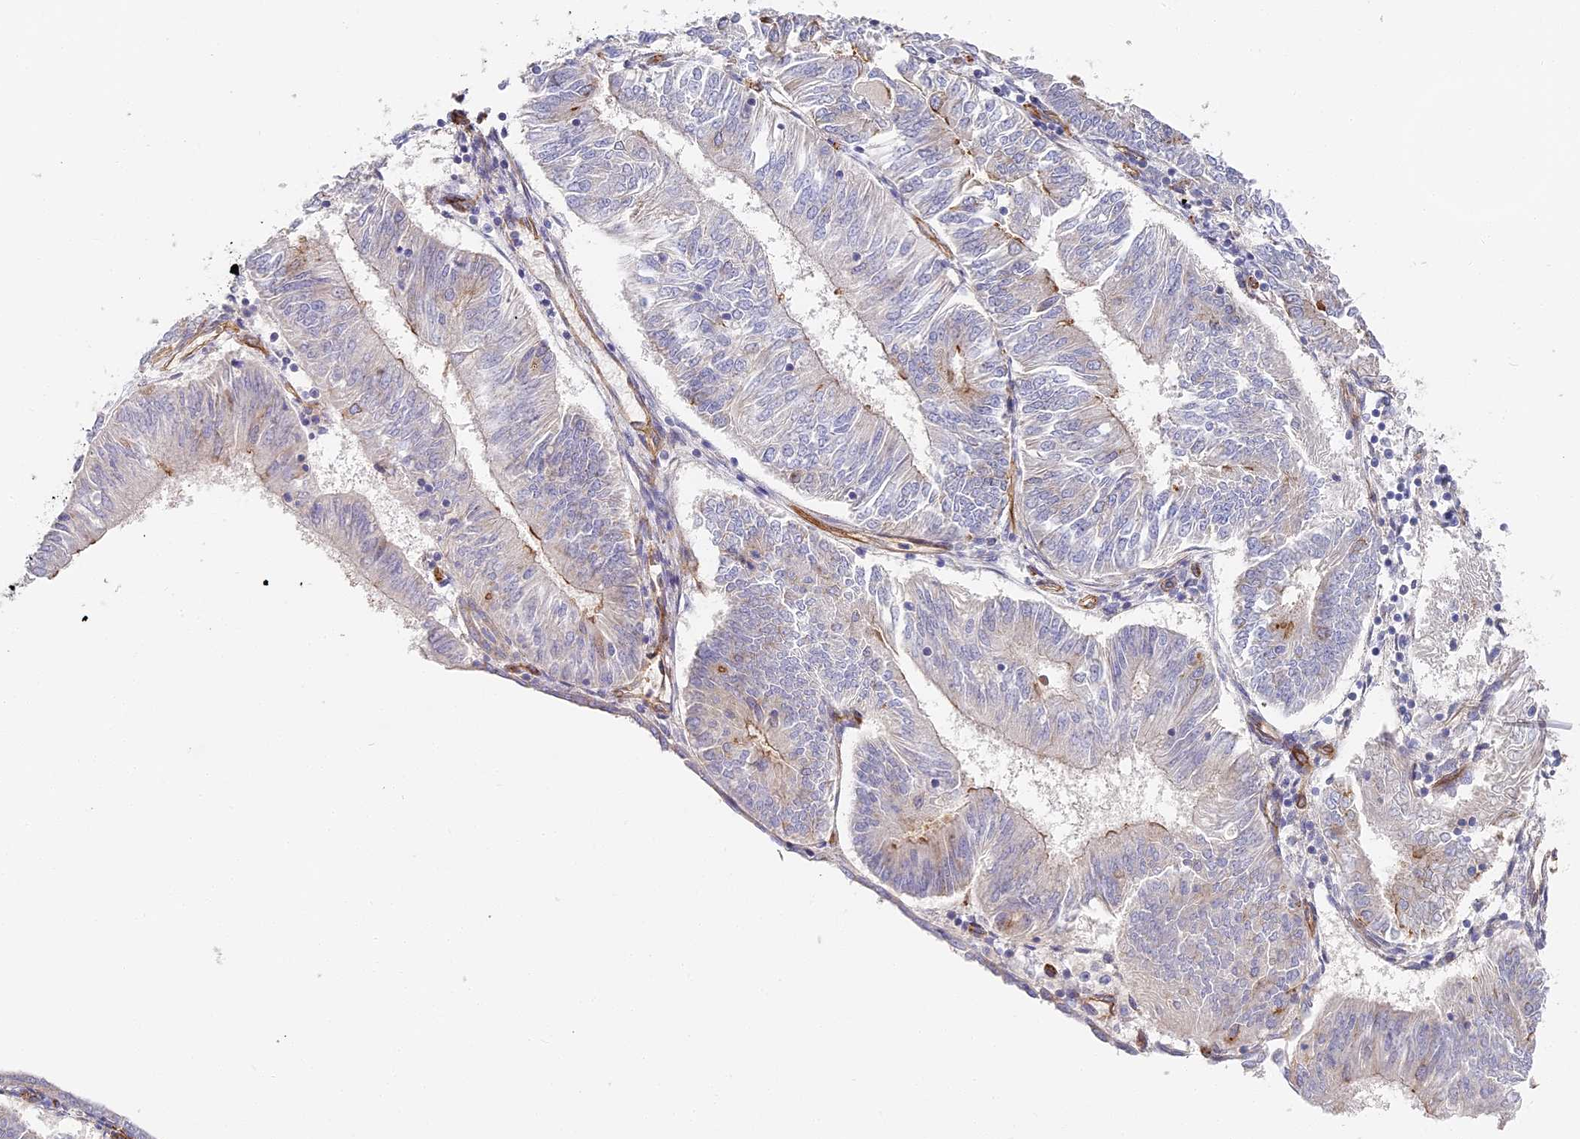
{"staining": {"intensity": "moderate", "quantity": "<25%", "location": "cytoplasmic/membranous"}, "tissue": "endometrial cancer", "cell_type": "Tumor cells", "image_type": "cancer", "snomed": [{"axis": "morphology", "description": "Adenocarcinoma, NOS"}, {"axis": "topography", "description": "Endometrium"}], "caption": "Moderate cytoplasmic/membranous staining for a protein is identified in approximately <25% of tumor cells of endometrial cancer (adenocarcinoma) using immunohistochemistry (IHC).", "gene": "CCDC30", "patient": {"sex": "female", "age": 58}}